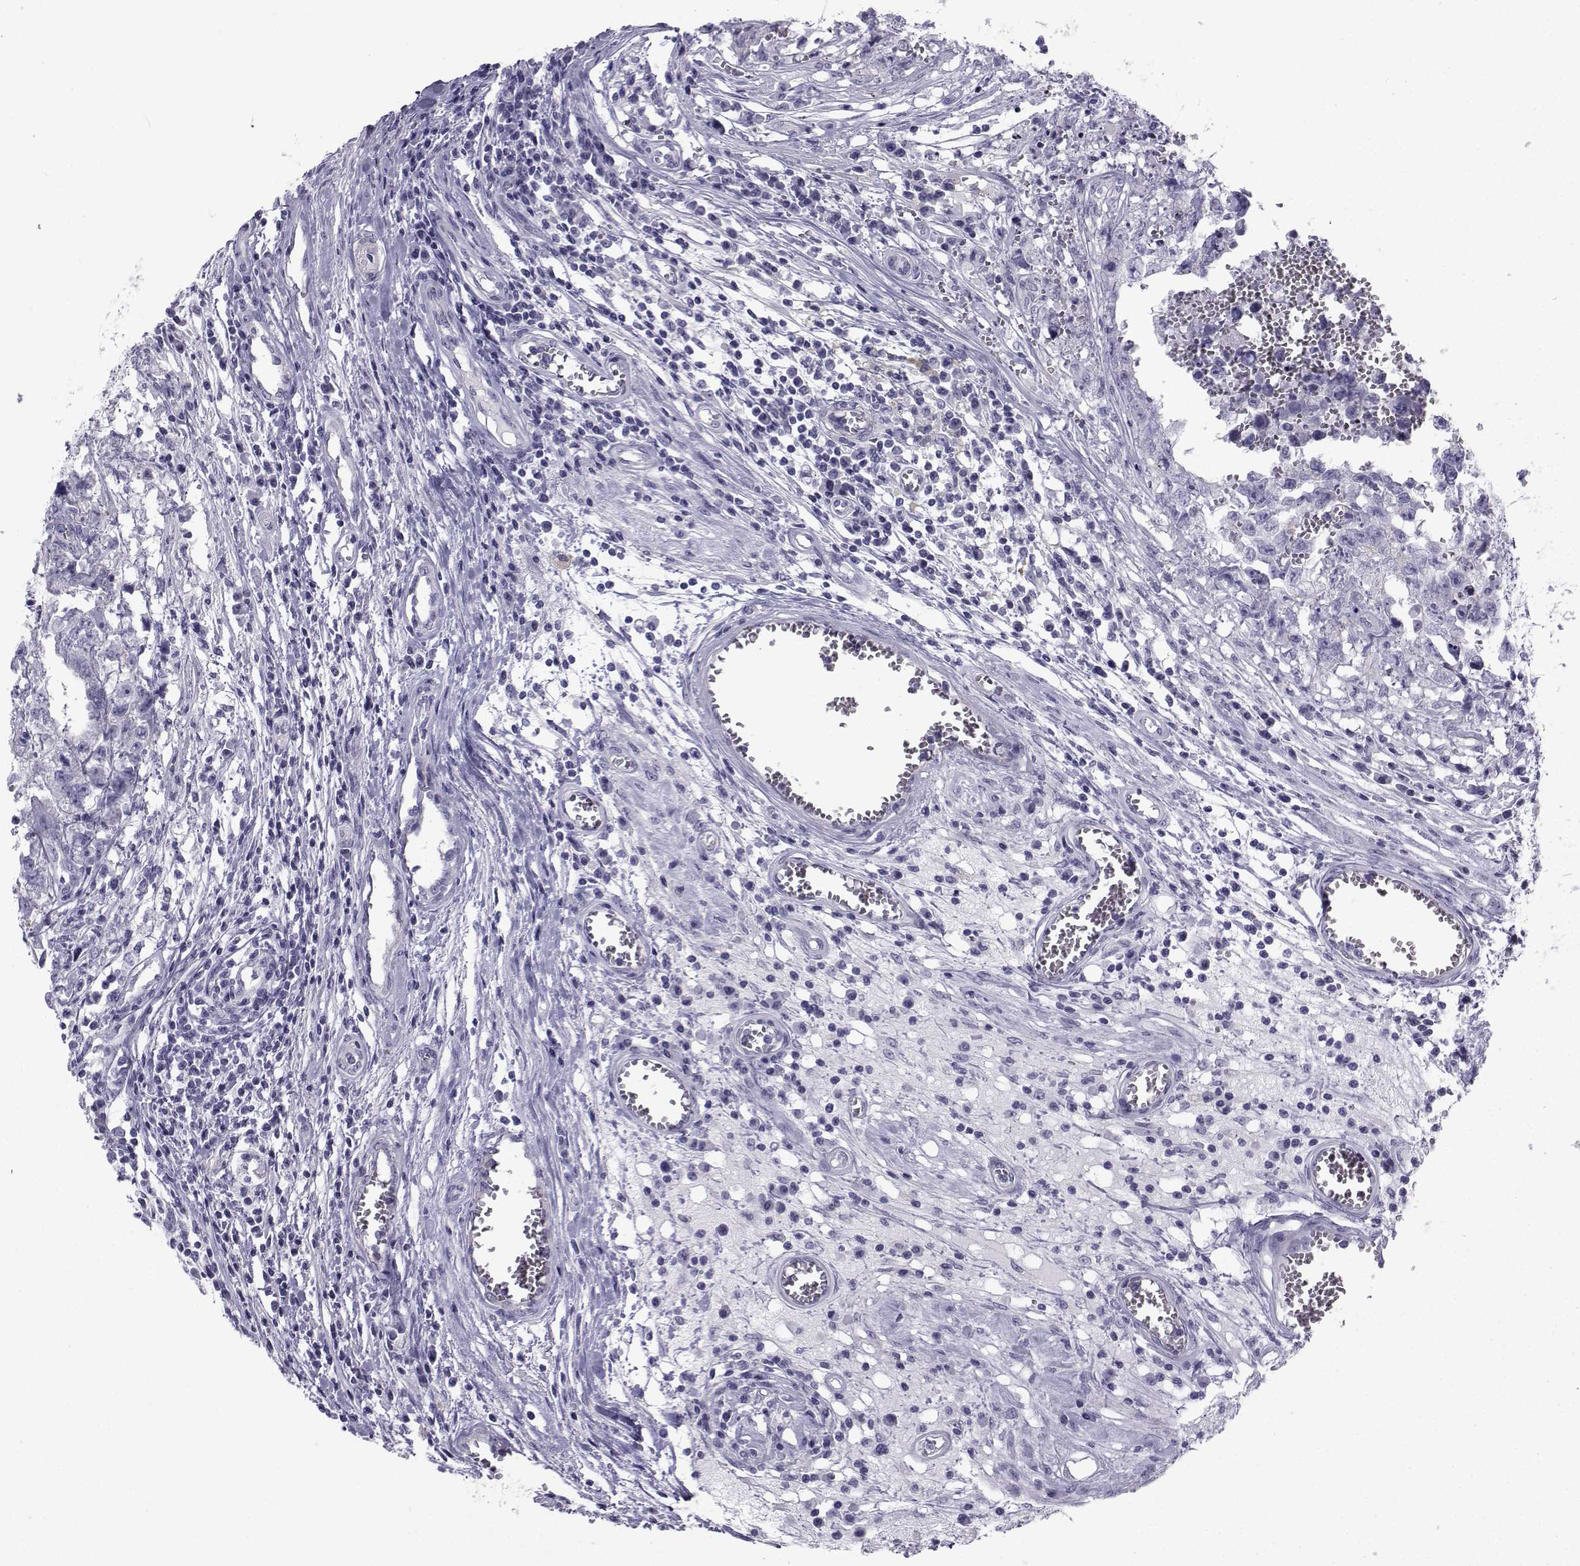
{"staining": {"intensity": "negative", "quantity": "none", "location": "none"}, "tissue": "testis cancer", "cell_type": "Tumor cells", "image_type": "cancer", "snomed": [{"axis": "morphology", "description": "Carcinoma, Embryonal, NOS"}, {"axis": "topography", "description": "Testis"}], "caption": "This is a image of IHC staining of testis embryonal carcinoma, which shows no expression in tumor cells.", "gene": "SPANXD", "patient": {"sex": "male", "age": 36}}